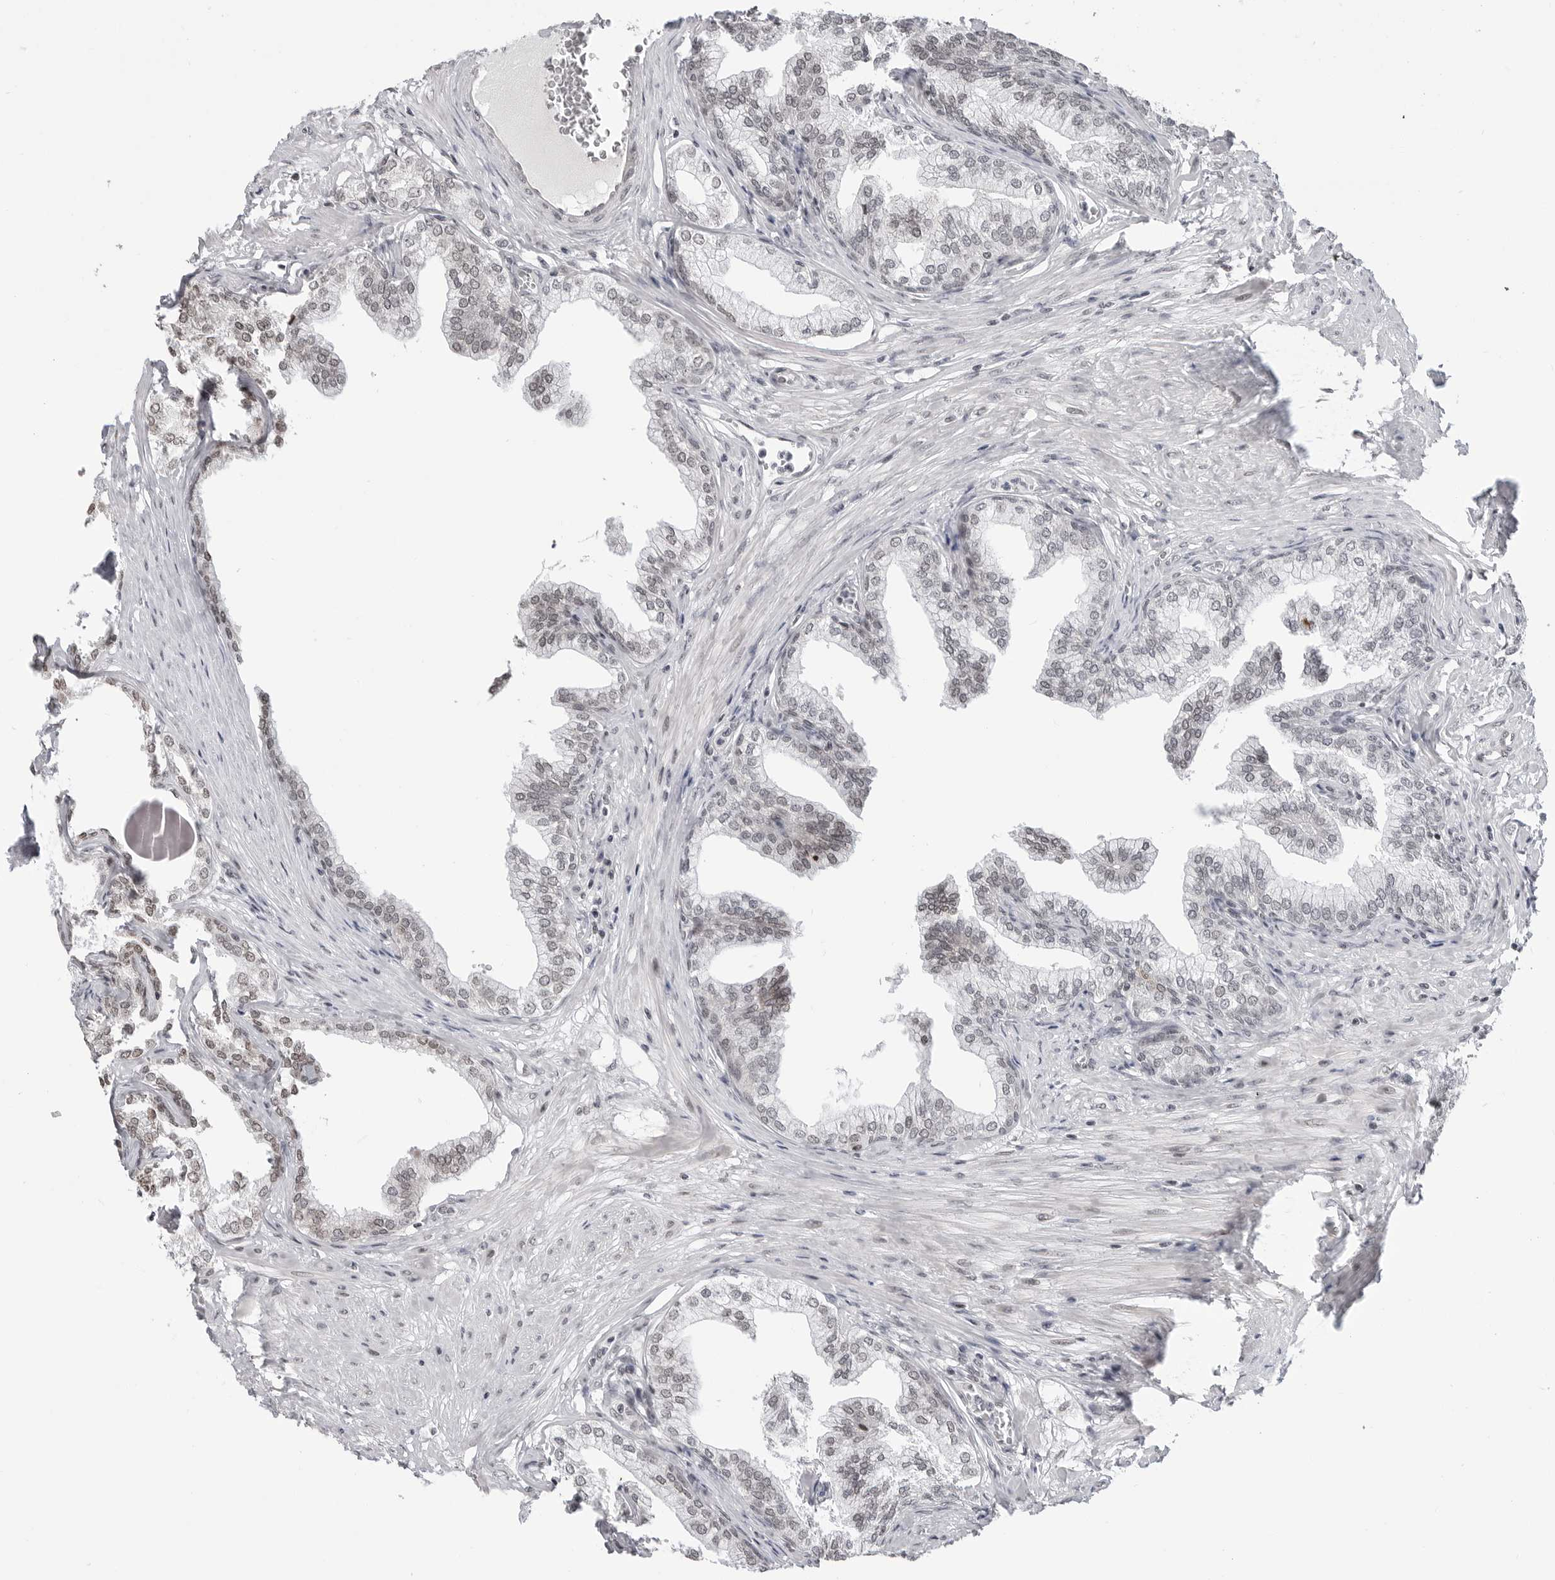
{"staining": {"intensity": "moderate", "quantity": "25%-75%", "location": "cytoplasmic/membranous,nuclear"}, "tissue": "prostate", "cell_type": "Glandular cells", "image_type": "normal", "snomed": [{"axis": "morphology", "description": "Normal tissue, NOS"}, {"axis": "morphology", "description": "Urothelial carcinoma, Low grade"}, {"axis": "topography", "description": "Urinary bladder"}, {"axis": "topography", "description": "Prostate"}], "caption": "Brown immunohistochemical staining in normal human prostate shows moderate cytoplasmic/membranous,nuclear positivity in approximately 25%-75% of glandular cells.", "gene": "C8orf33", "patient": {"sex": "male", "age": 60}}